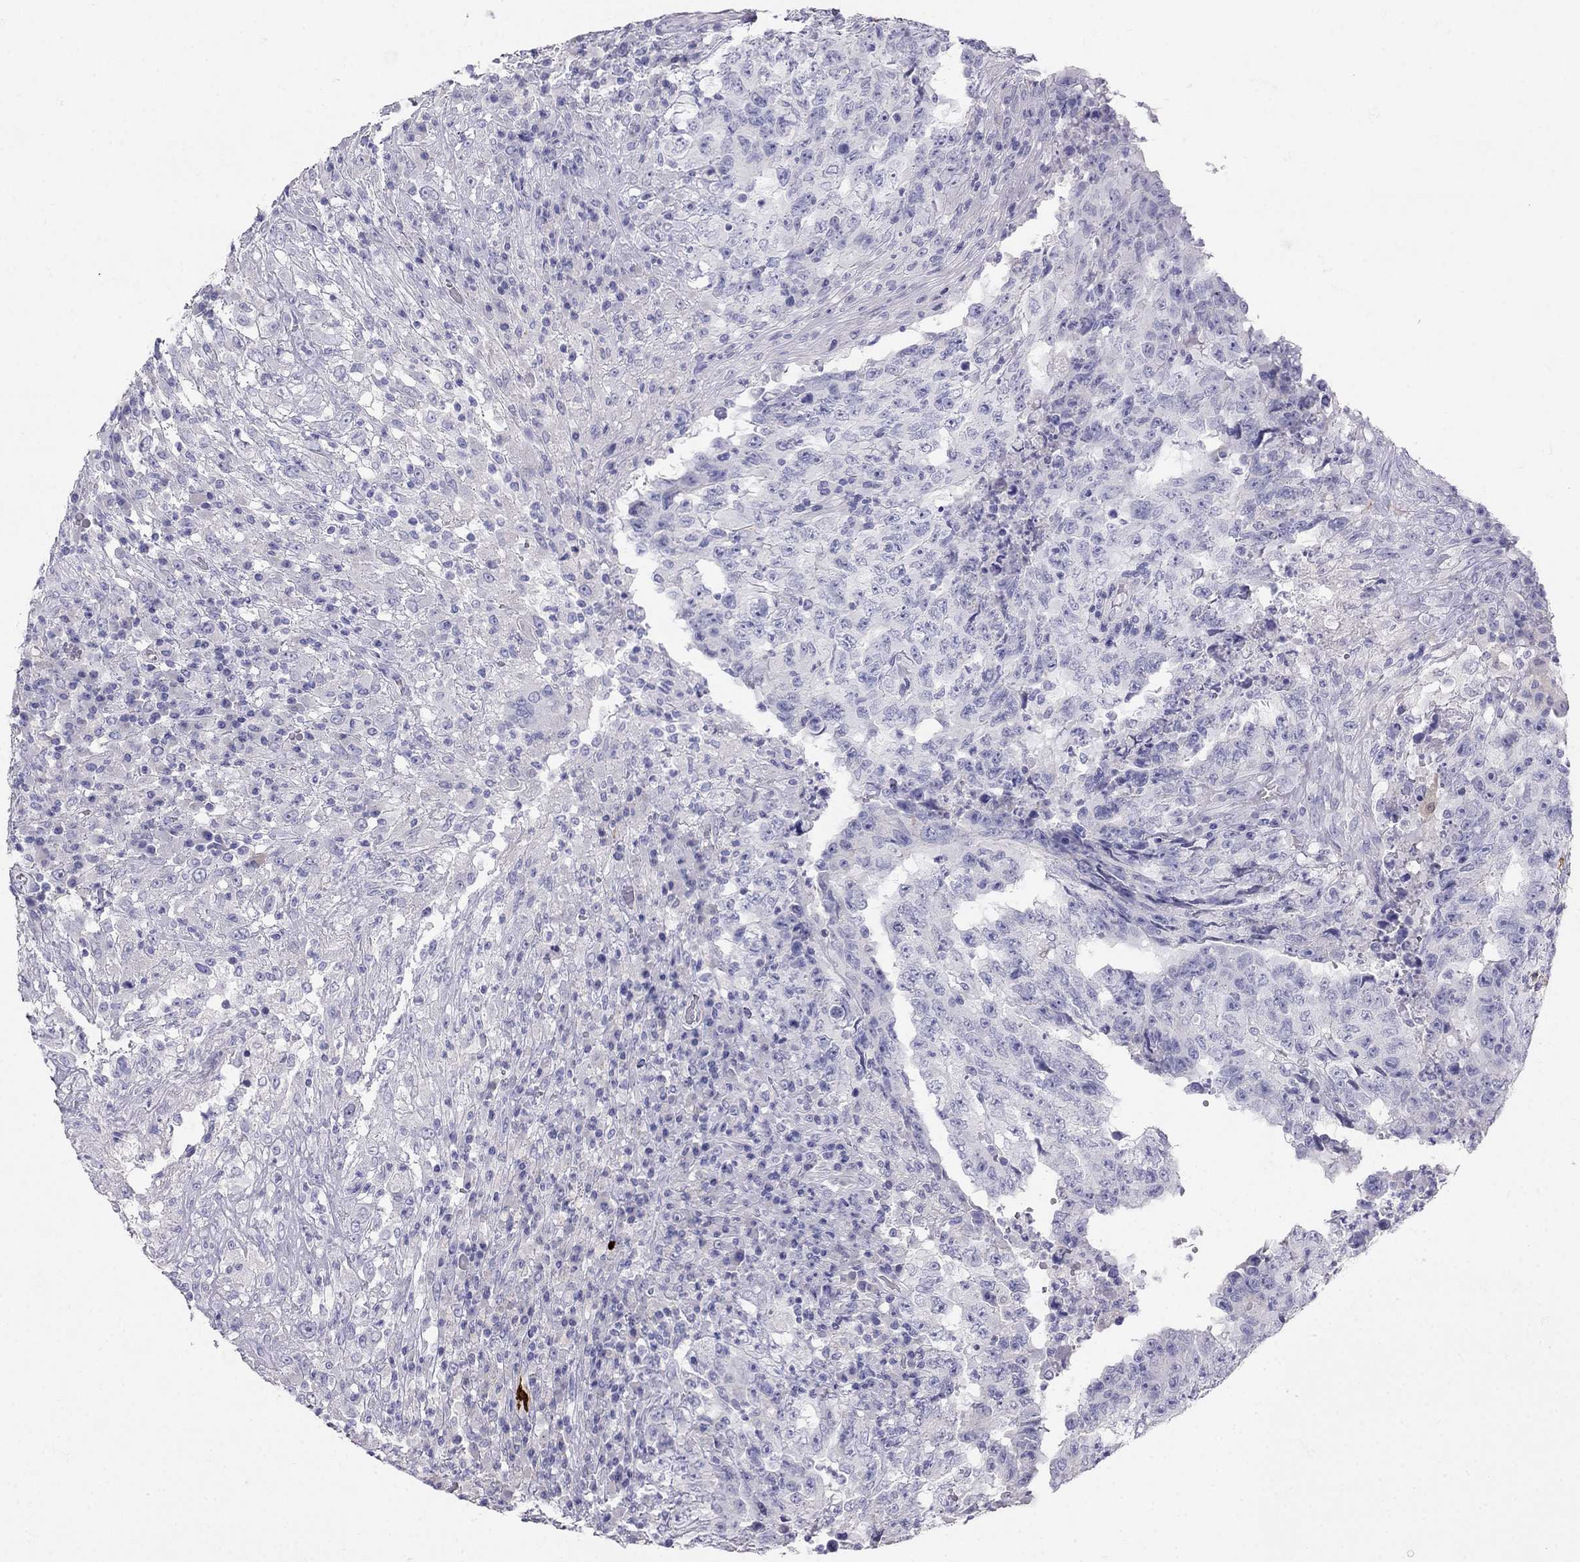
{"staining": {"intensity": "negative", "quantity": "none", "location": "none"}, "tissue": "testis cancer", "cell_type": "Tumor cells", "image_type": "cancer", "snomed": [{"axis": "morphology", "description": "Necrosis, NOS"}, {"axis": "morphology", "description": "Carcinoma, Embryonal, NOS"}, {"axis": "topography", "description": "Testis"}], "caption": "Testis cancer was stained to show a protein in brown. There is no significant positivity in tumor cells. (Brightfield microscopy of DAB immunohistochemistry (IHC) at high magnification).", "gene": "RFLNA", "patient": {"sex": "male", "age": 19}}